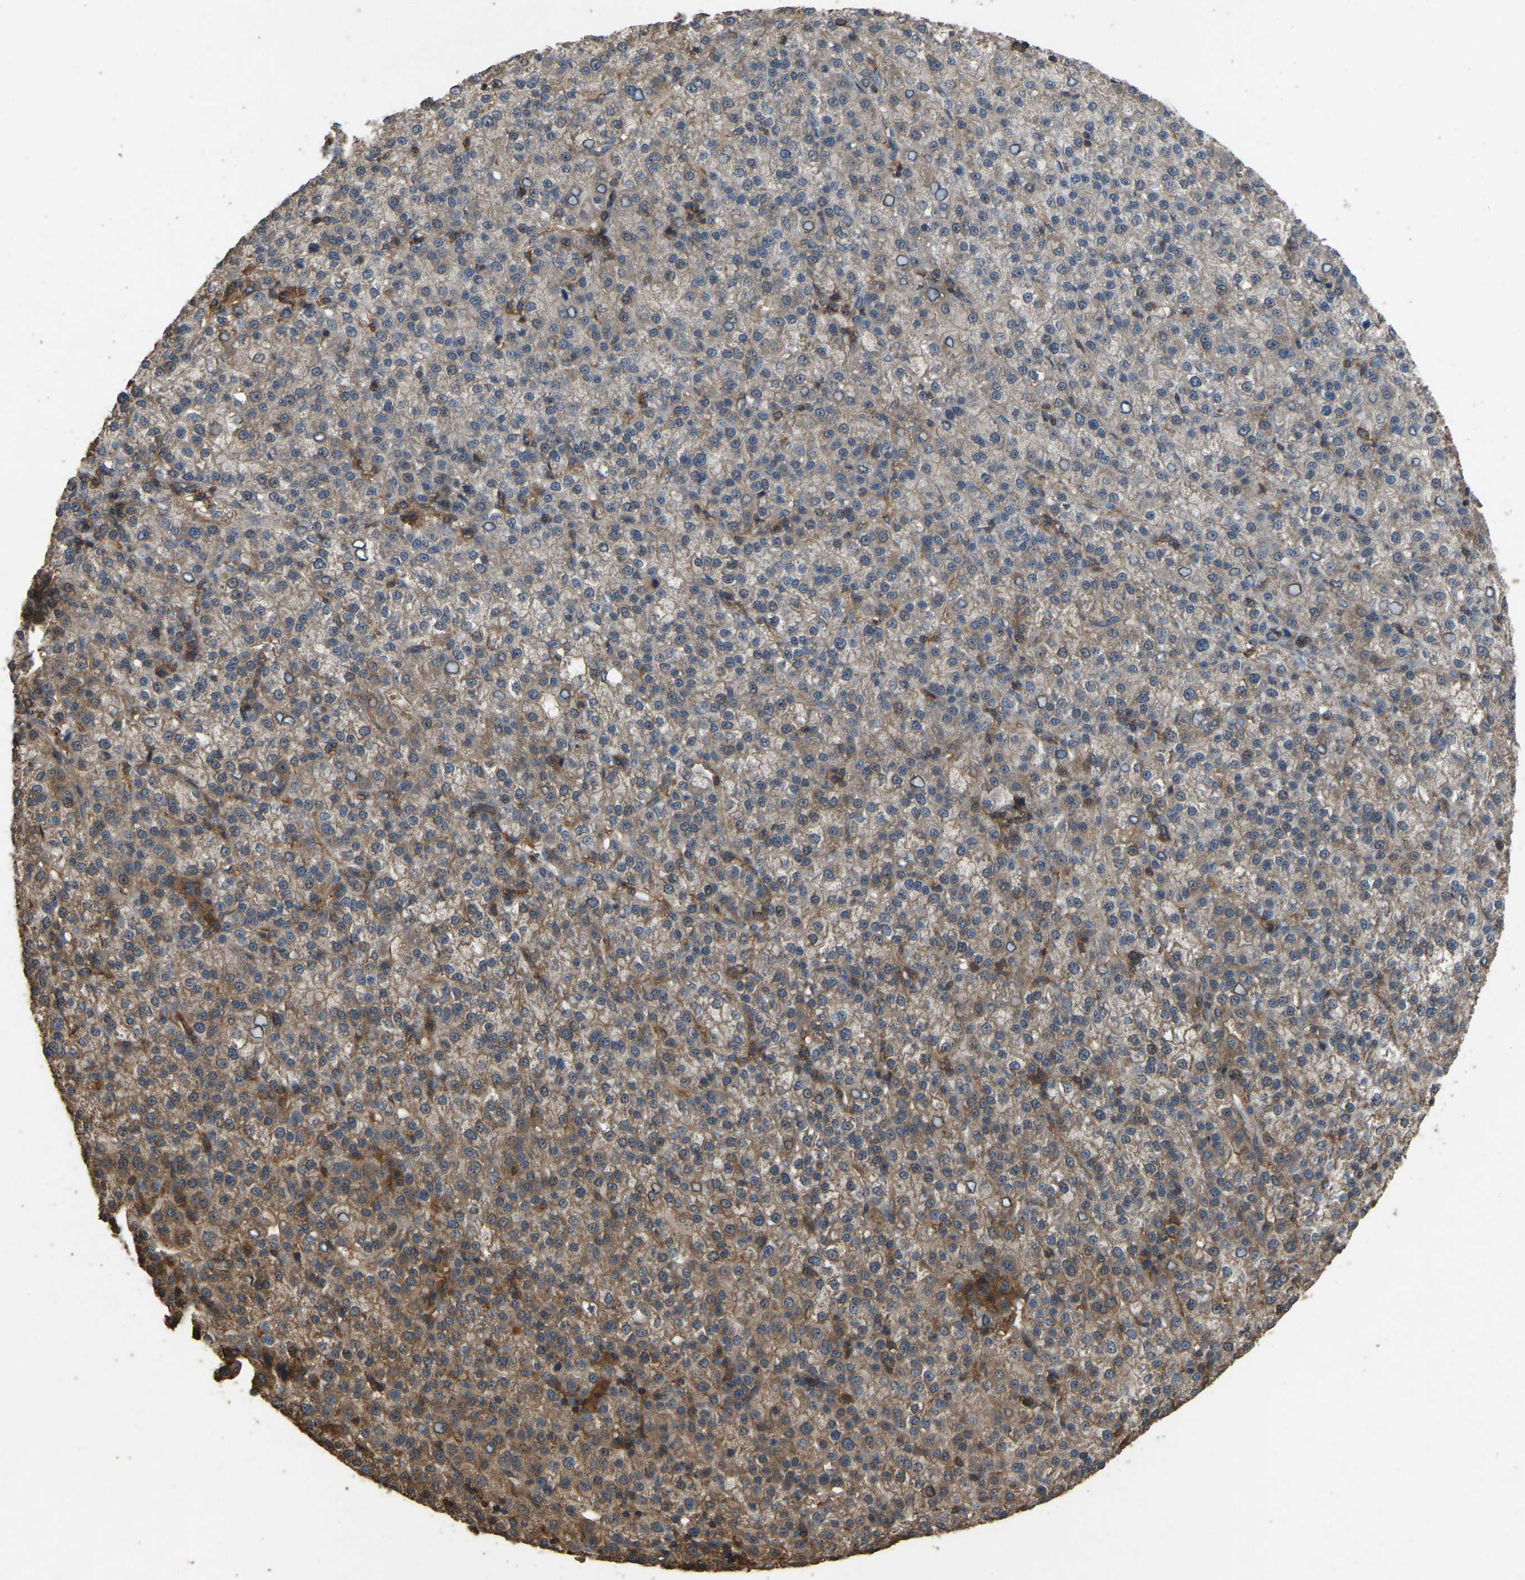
{"staining": {"intensity": "weak", "quantity": "<25%", "location": "cytoplasmic/membranous"}, "tissue": "liver cancer", "cell_type": "Tumor cells", "image_type": "cancer", "snomed": [{"axis": "morphology", "description": "Carcinoma, Hepatocellular, NOS"}, {"axis": "topography", "description": "Liver"}], "caption": "There is no significant positivity in tumor cells of liver cancer.", "gene": "FHIT", "patient": {"sex": "female", "age": 58}}